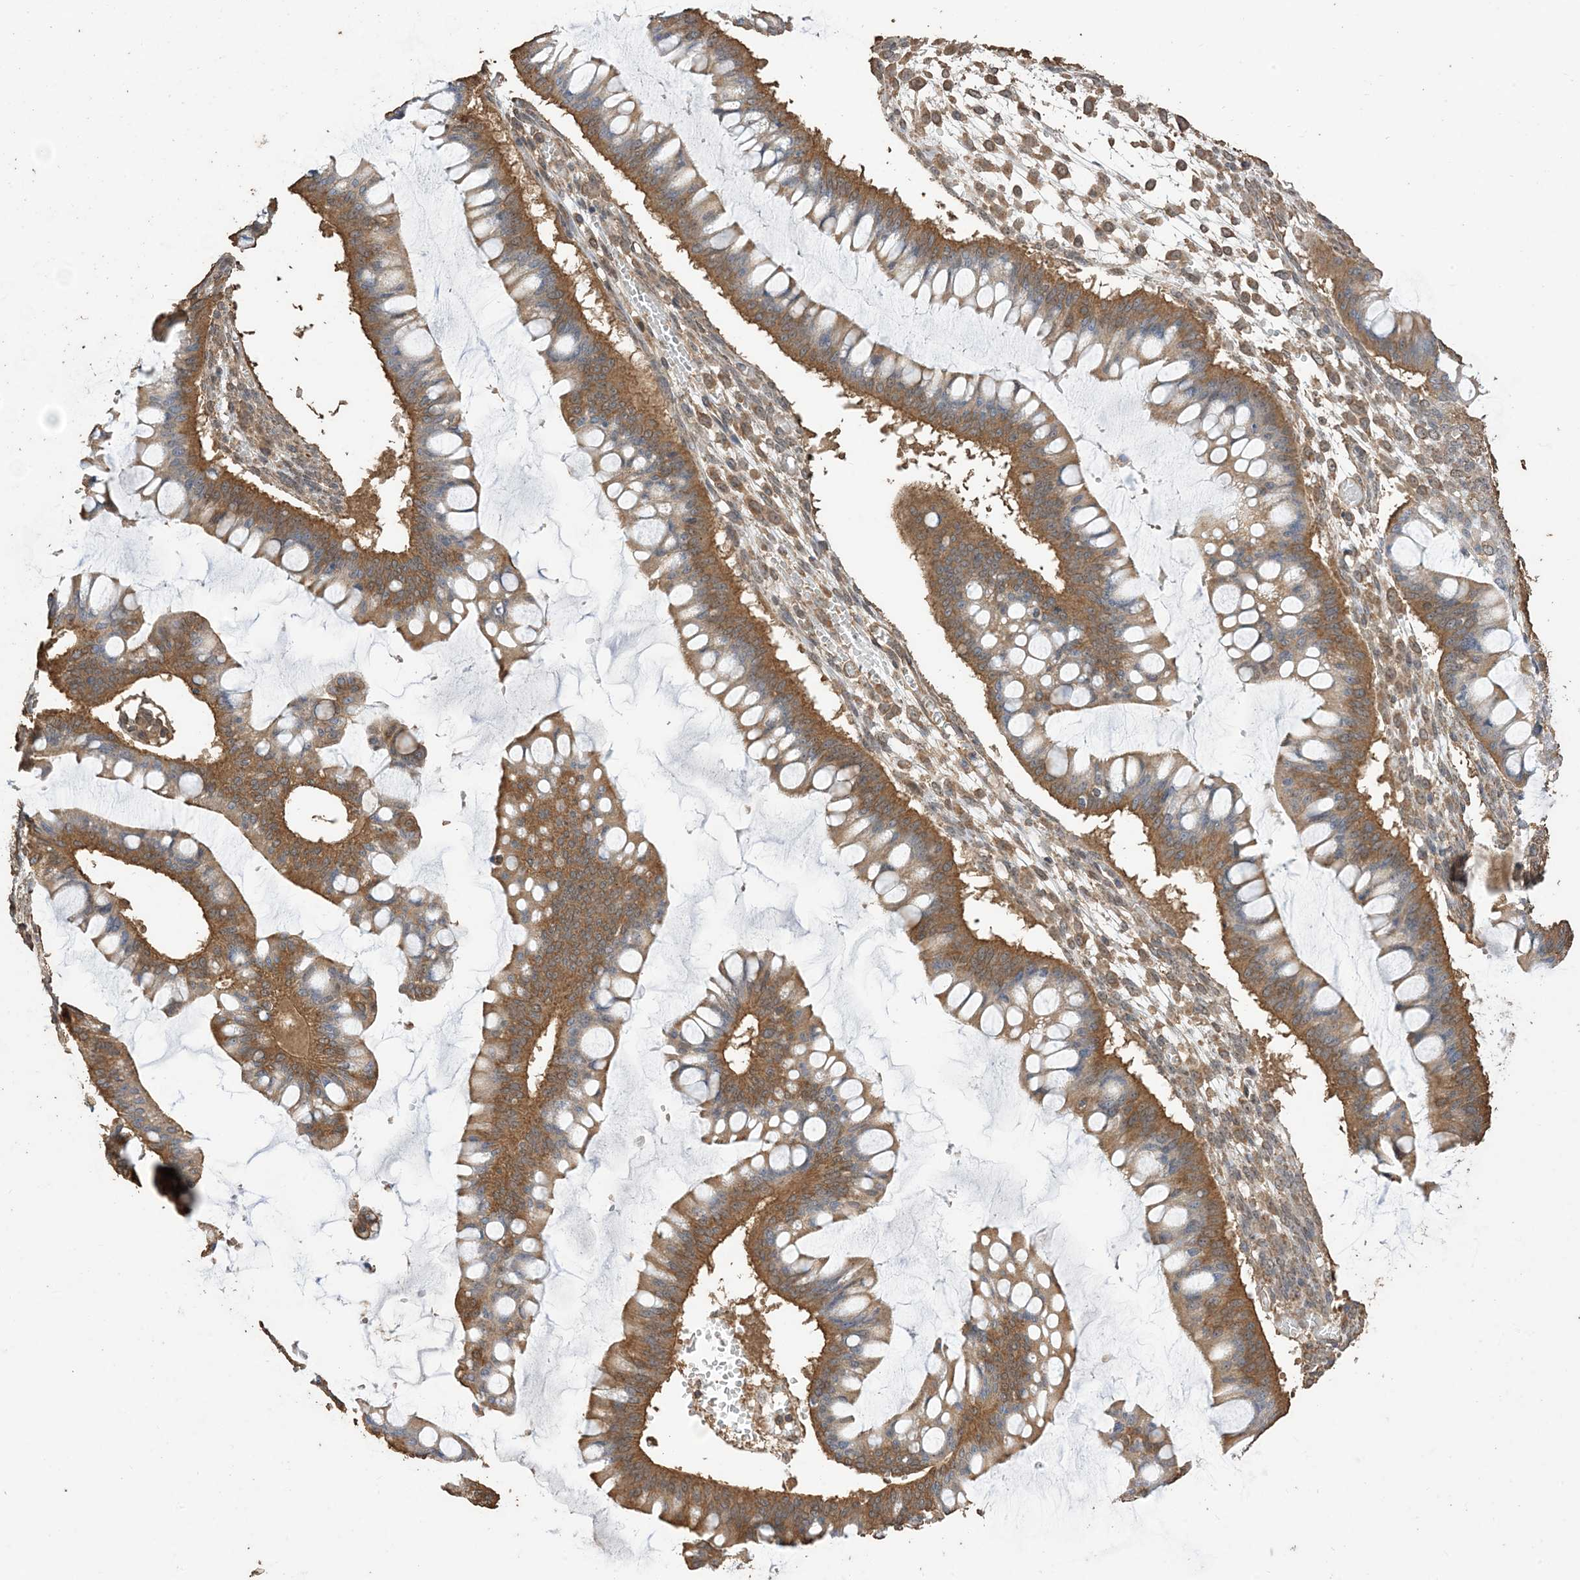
{"staining": {"intensity": "moderate", "quantity": ">75%", "location": "cytoplasmic/membranous"}, "tissue": "ovarian cancer", "cell_type": "Tumor cells", "image_type": "cancer", "snomed": [{"axis": "morphology", "description": "Cystadenocarcinoma, mucinous, NOS"}, {"axis": "topography", "description": "Ovary"}], "caption": "Immunohistochemistry (DAB (3,3'-diaminobenzidine)) staining of mucinous cystadenocarcinoma (ovarian) exhibits moderate cytoplasmic/membranous protein positivity in about >75% of tumor cells.", "gene": "ZKSCAN5", "patient": {"sex": "female", "age": 73}}